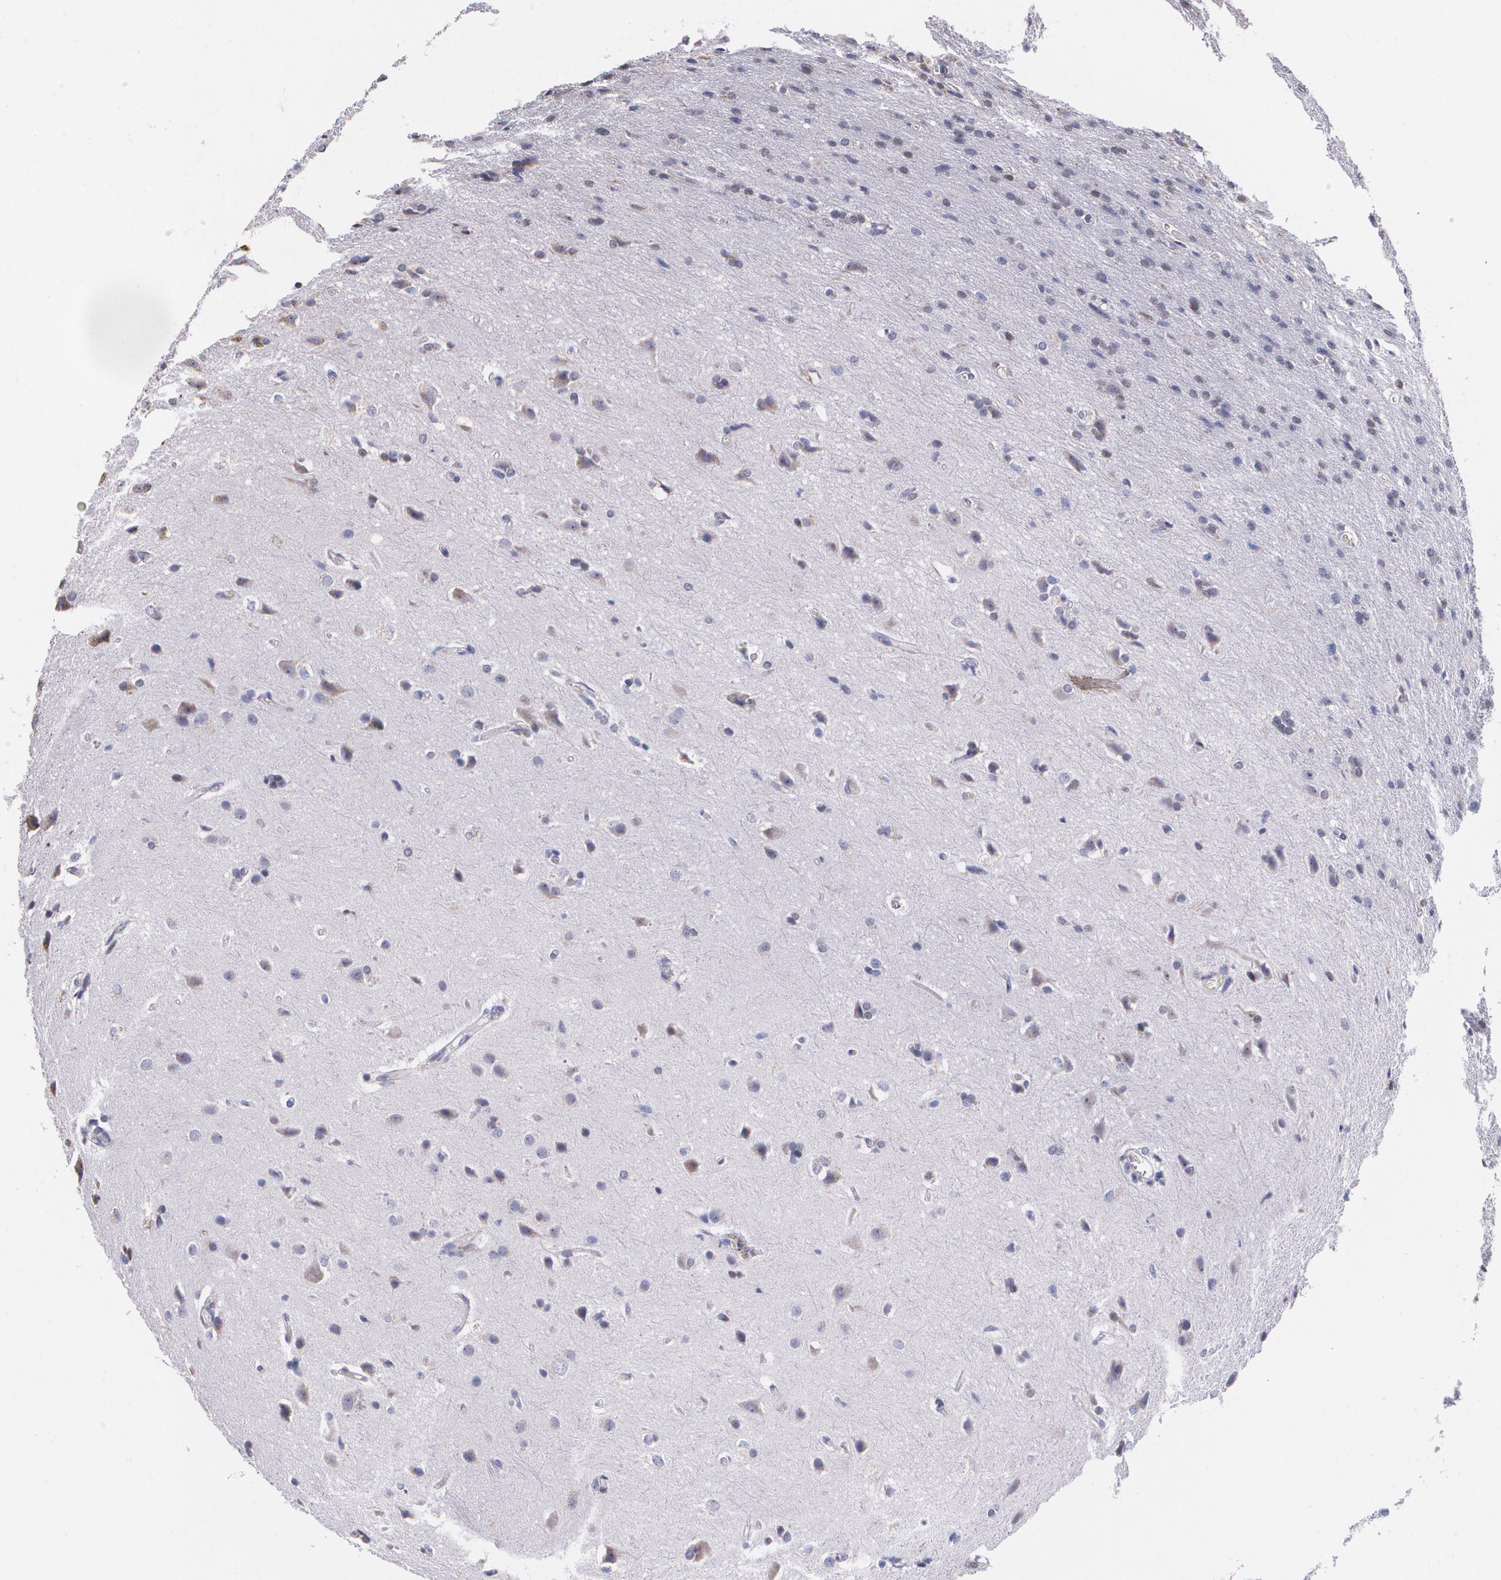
{"staining": {"intensity": "weak", "quantity": "<25%", "location": "cytoplasmic/membranous,nuclear"}, "tissue": "glioma", "cell_type": "Tumor cells", "image_type": "cancer", "snomed": [{"axis": "morphology", "description": "Glioma, malignant, High grade"}, {"axis": "topography", "description": "Brain"}], "caption": "The histopathology image reveals no staining of tumor cells in malignant glioma (high-grade). (Immunohistochemistry (ihc), brightfield microscopy, high magnification).", "gene": "ATF3", "patient": {"sex": "male", "age": 68}}